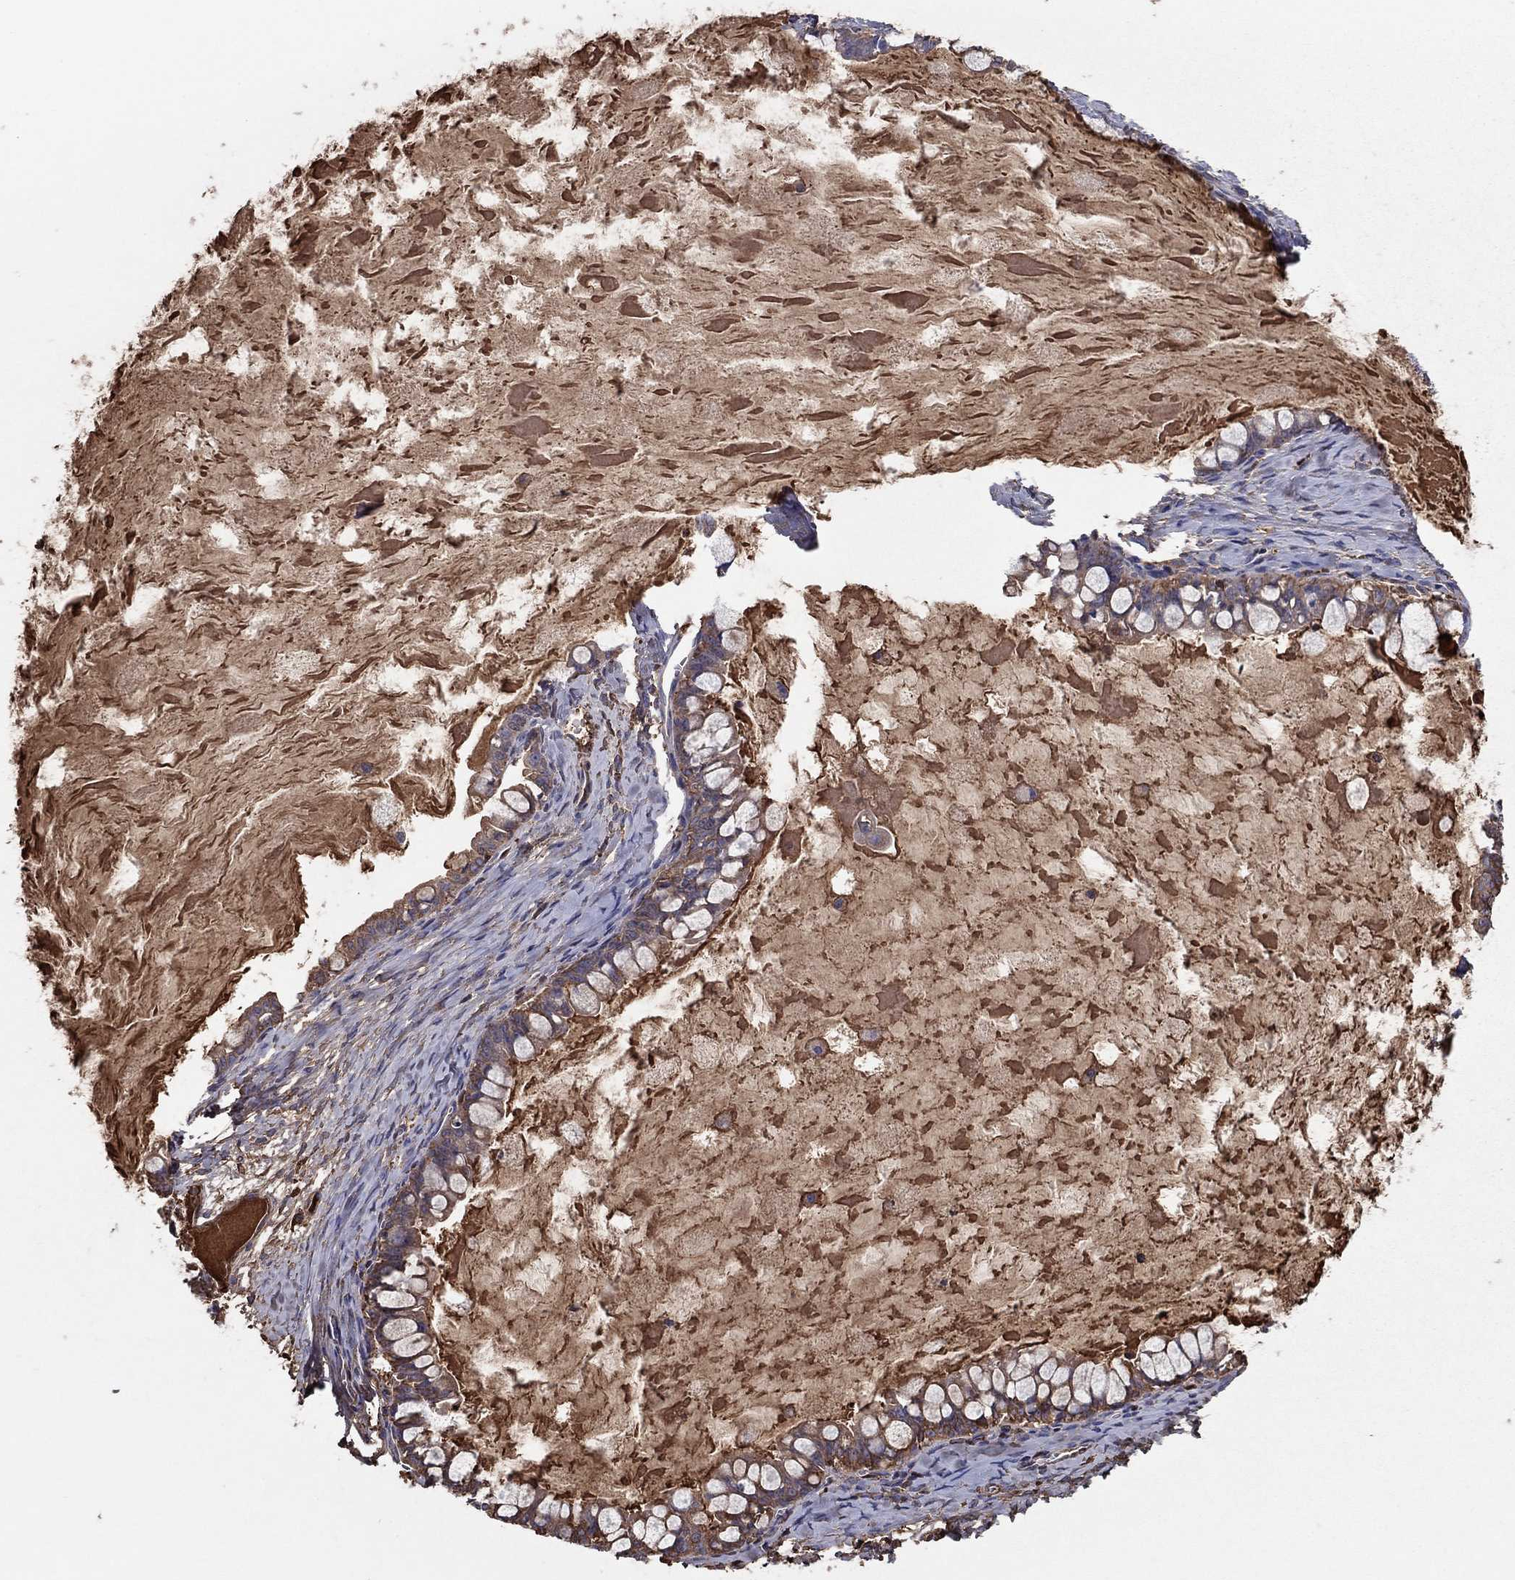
{"staining": {"intensity": "moderate", "quantity": "25%-75%", "location": "cytoplasmic/membranous"}, "tissue": "ovarian cancer", "cell_type": "Tumor cells", "image_type": "cancer", "snomed": [{"axis": "morphology", "description": "Cystadenocarcinoma, mucinous, NOS"}, {"axis": "topography", "description": "Ovary"}], "caption": "A high-resolution micrograph shows immunohistochemistry (IHC) staining of ovarian cancer (mucinous cystadenocarcinoma), which demonstrates moderate cytoplasmic/membranous positivity in about 25%-75% of tumor cells.", "gene": "HPX", "patient": {"sex": "female", "age": 63}}